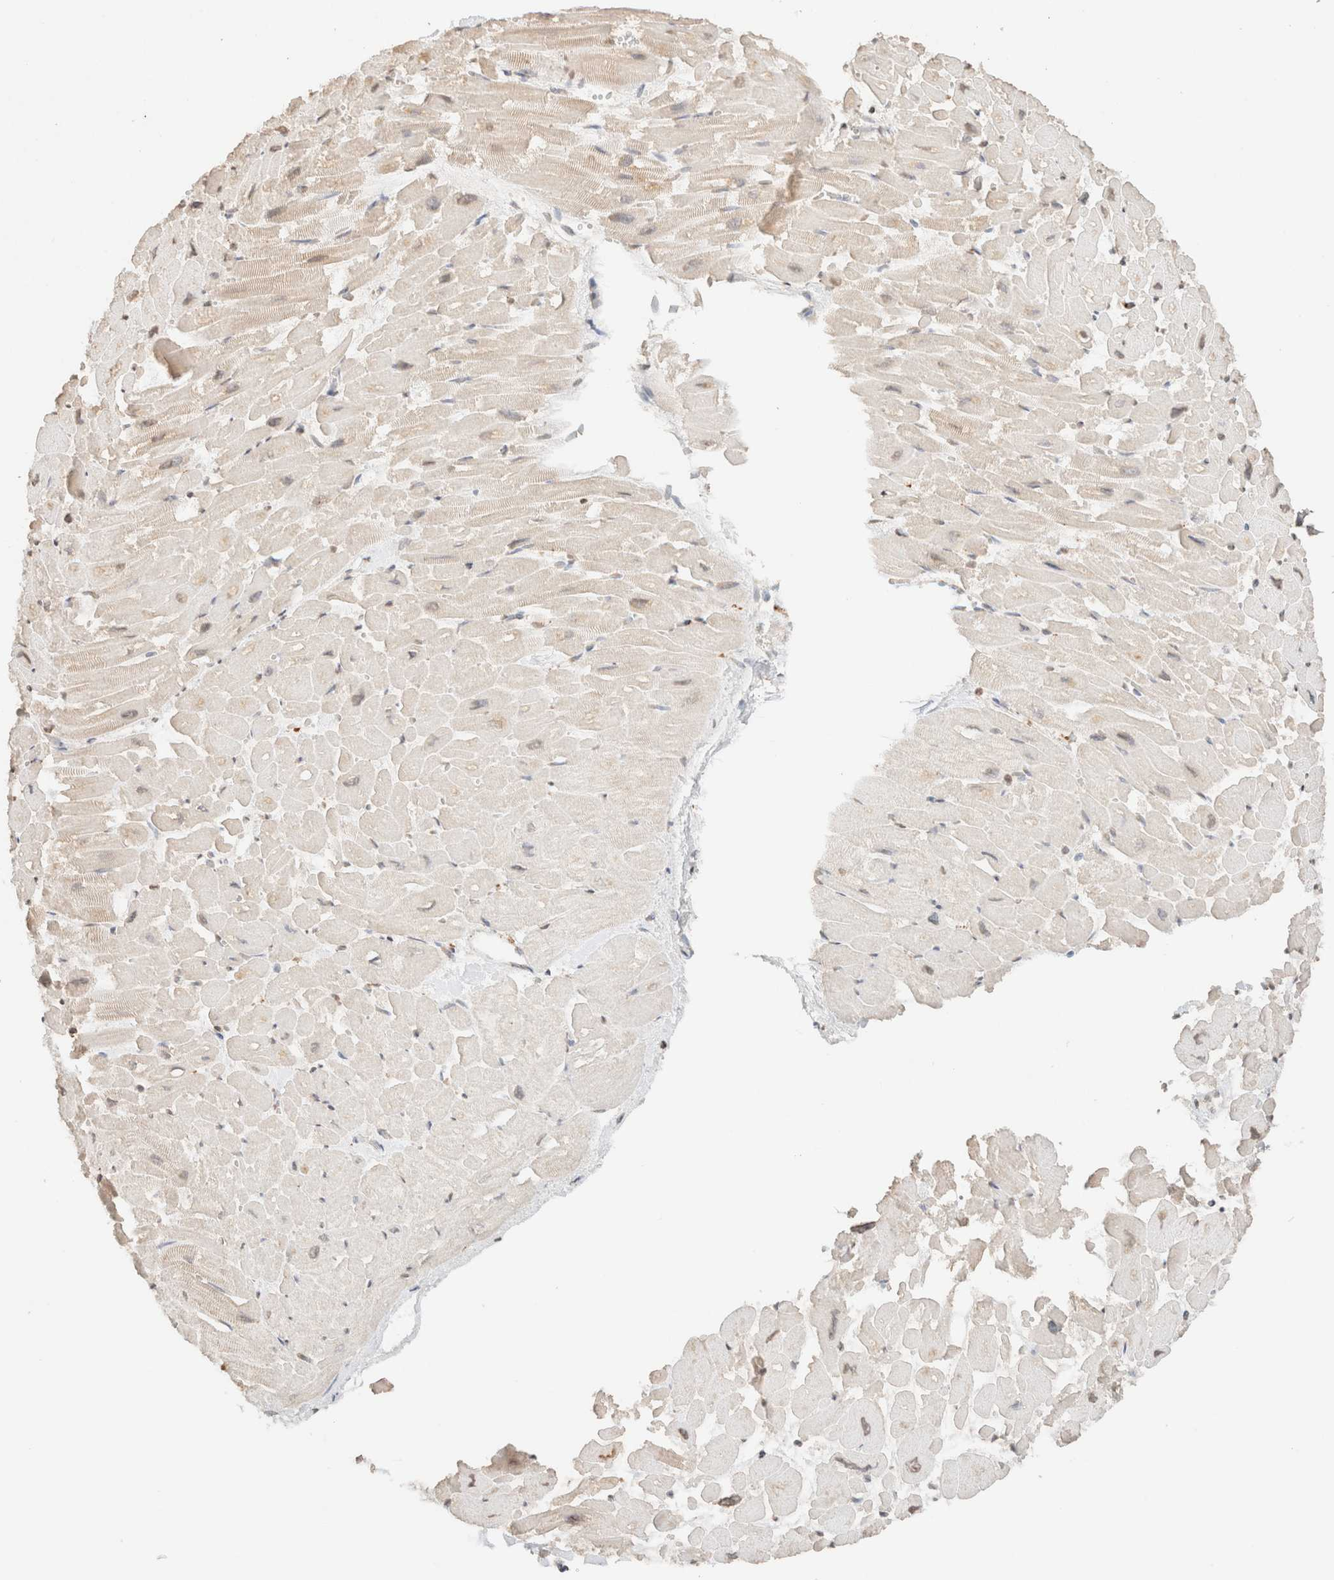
{"staining": {"intensity": "negative", "quantity": "none", "location": "none"}, "tissue": "heart muscle", "cell_type": "Cardiomyocytes", "image_type": "normal", "snomed": [{"axis": "morphology", "description": "Normal tissue, NOS"}, {"axis": "topography", "description": "Heart"}], "caption": "IHC image of benign heart muscle: heart muscle stained with DAB (3,3'-diaminobenzidine) reveals no significant protein positivity in cardiomyocytes.", "gene": "CTSC", "patient": {"sex": "male", "age": 54}}